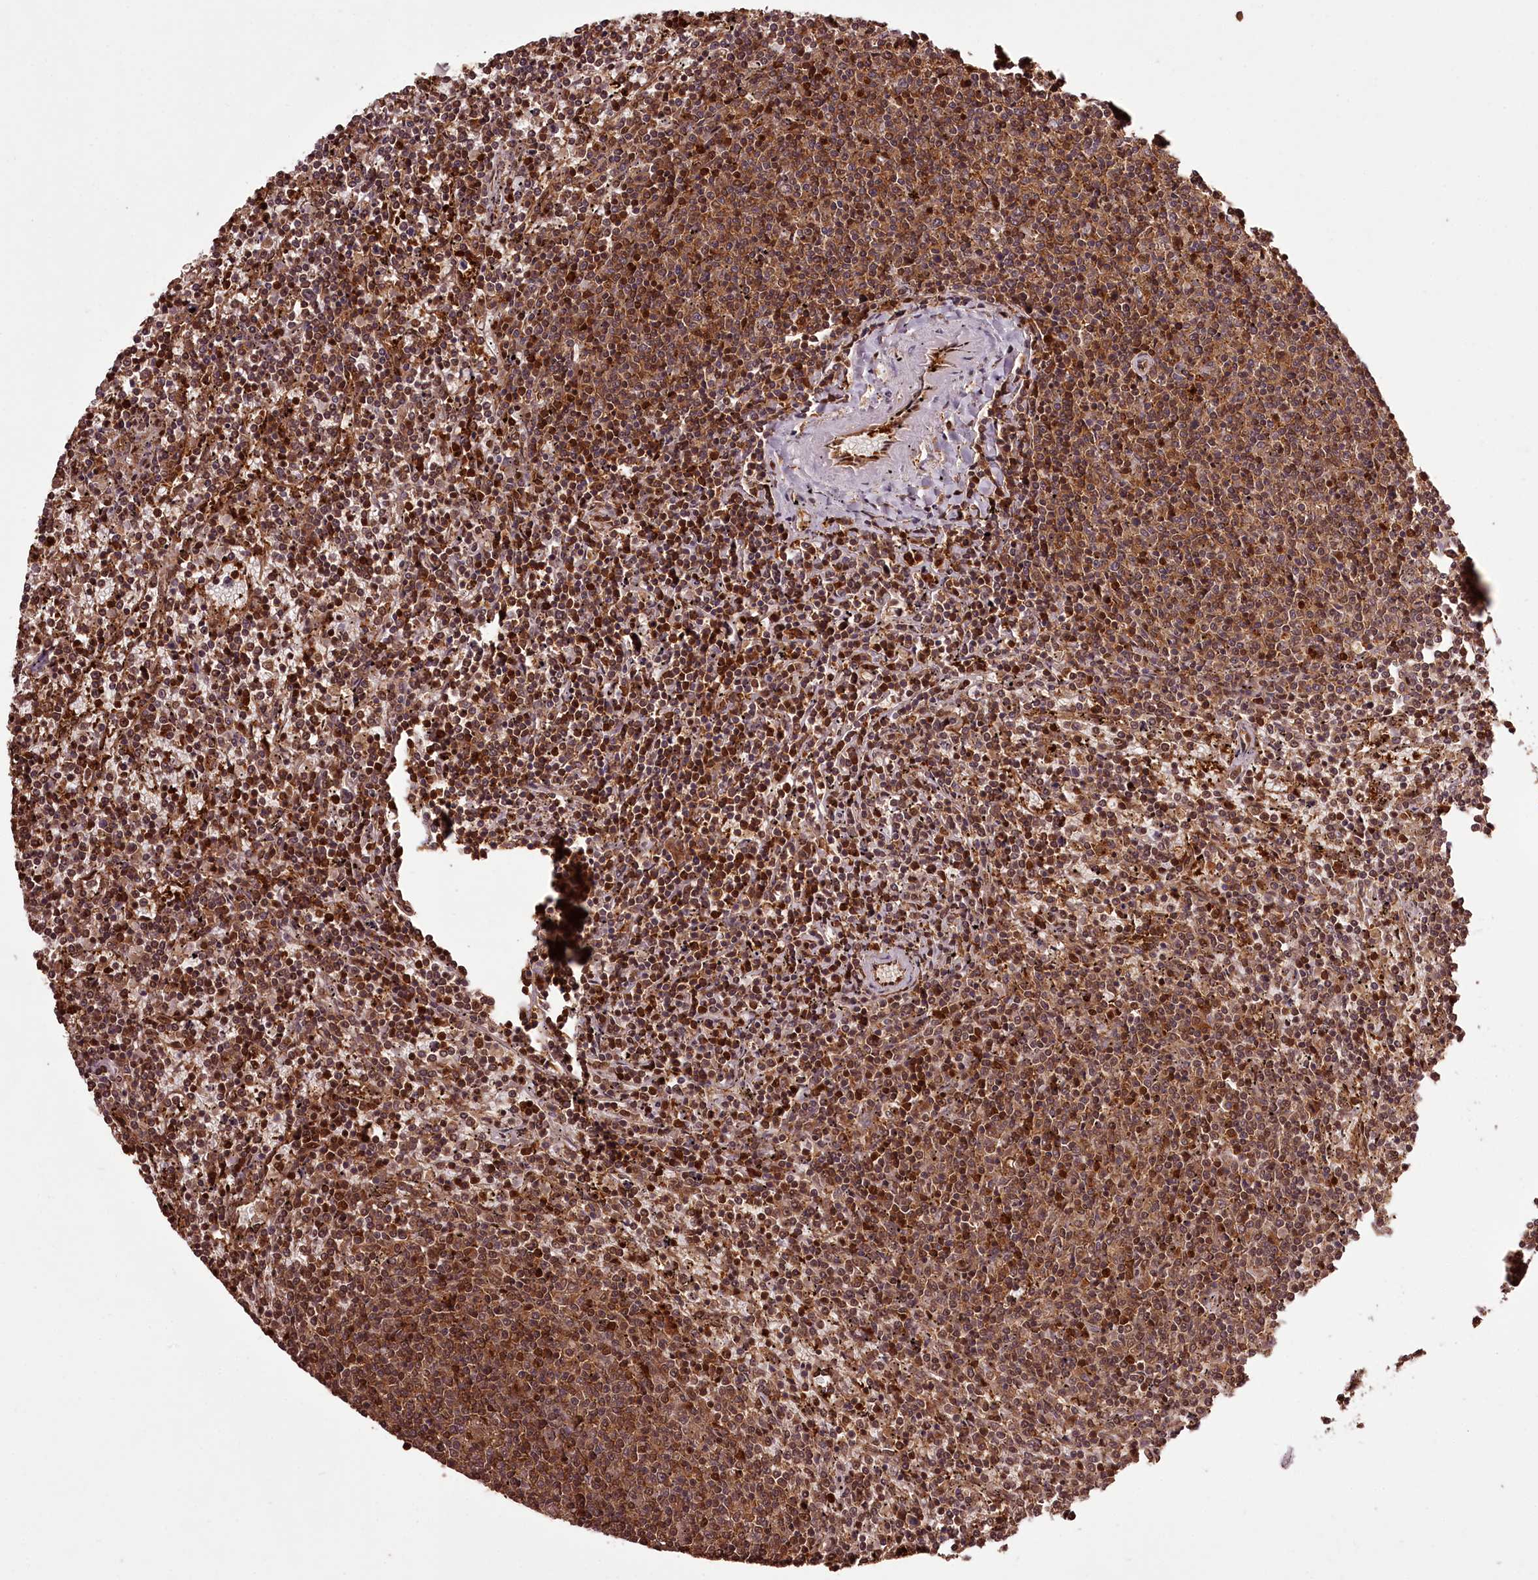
{"staining": {"intensity": "moderate", "quantity": ">75%", "location": "cytoplasmic/membranous,nuclear"}, "tissue": "lymphoma", "cell_type": "Tumor cells", "image_type": "cancer", "snomed": [{"axis": "morphology", "description": "Malignant lymphoma, non-Hodgkin's type, Low grade"}, {"axis": "topography", "description": "Spleen"}], "caption": "Protein expression by IHC demonstrates moderate cytoplasmic/membranous and nuclear positivity in approximately >75% of tumor cells in low-grade malignant lymphoma, non-Hodgkin's type.", "gene": "NPRL2", "patient": {"sex": "female", "age": 50}}